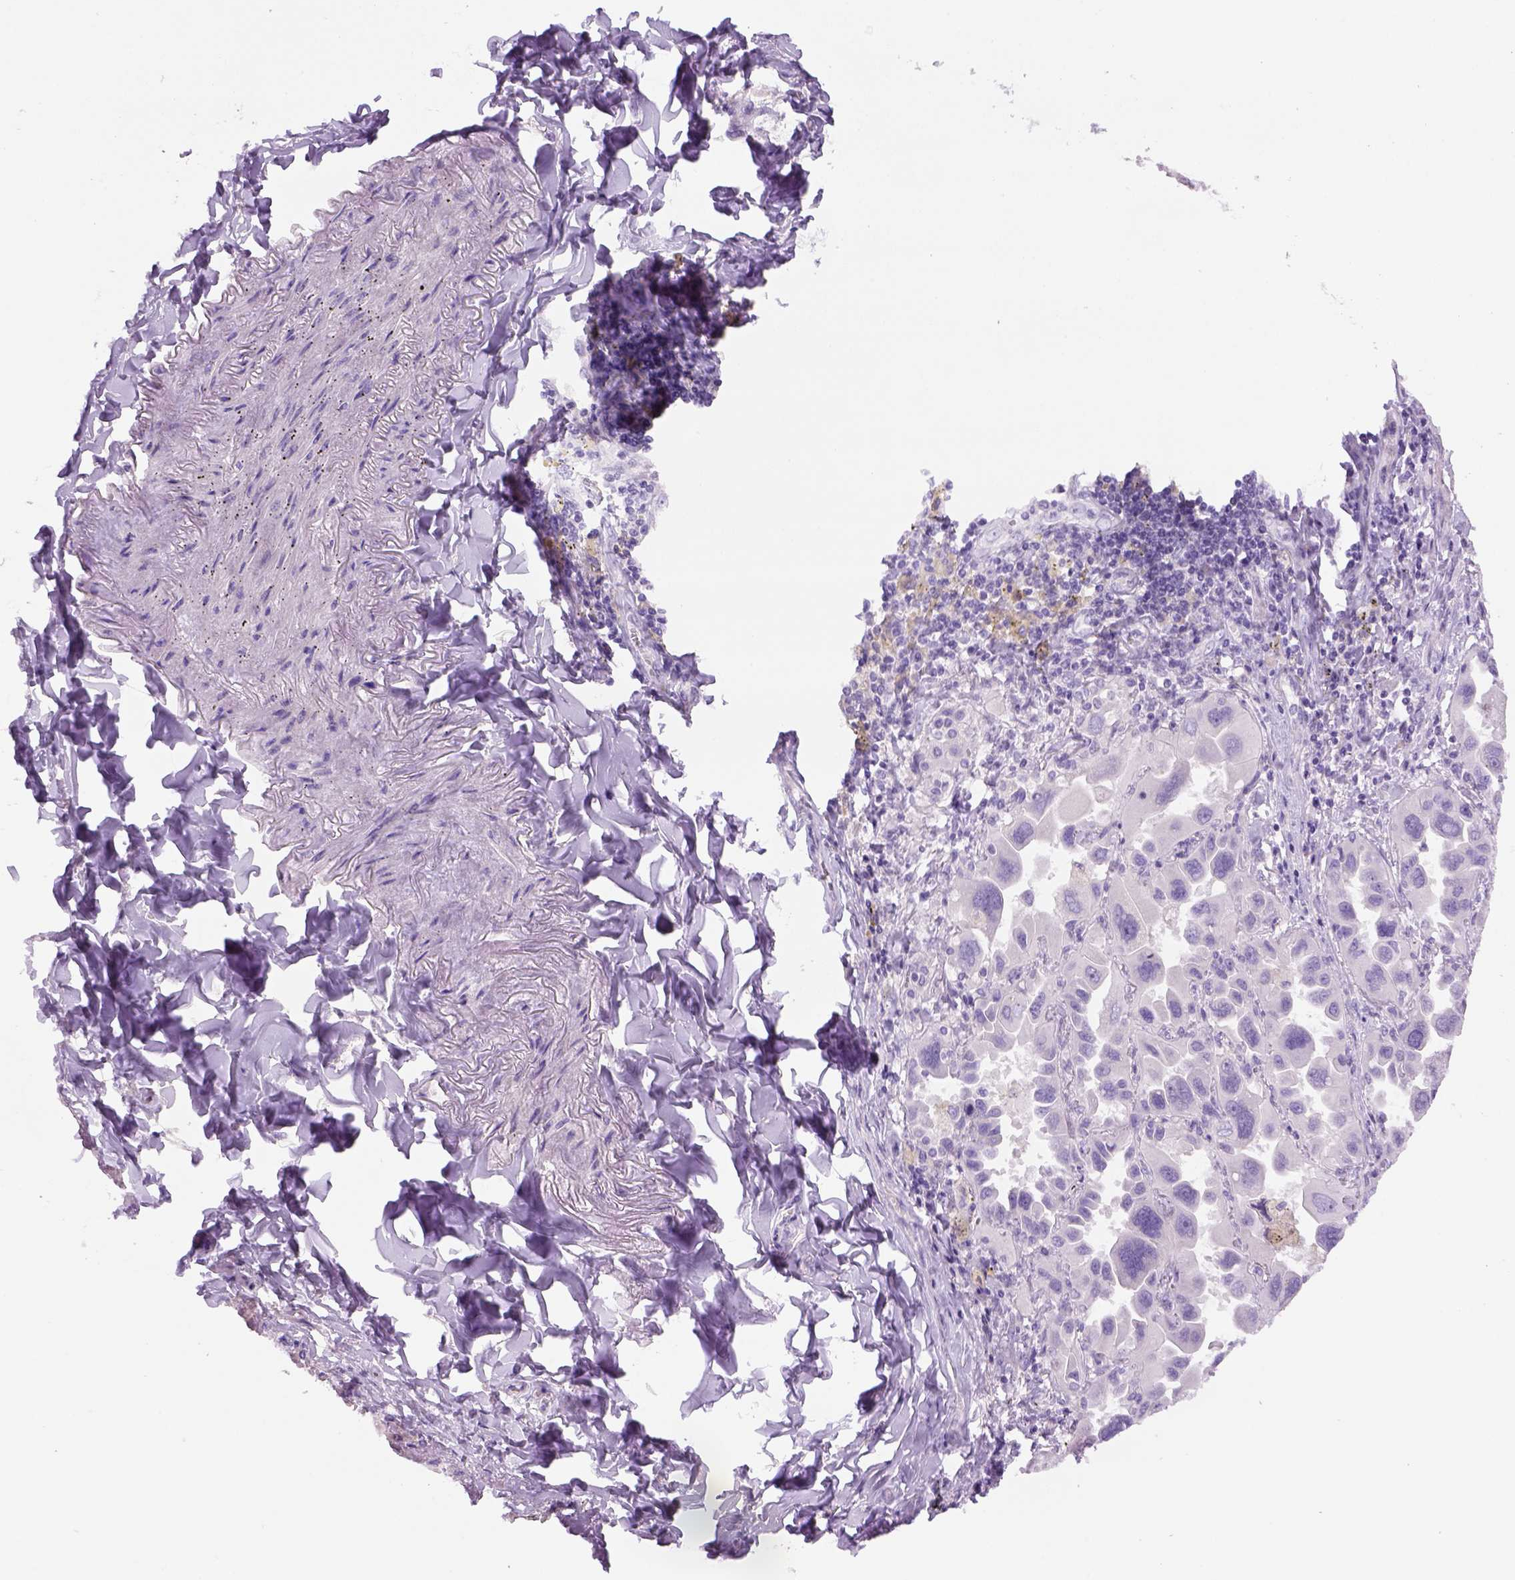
{"staining": {"intensity": "negative", "quantity": "none", "location": "none"}, "tissue": "lung cancer", "cell_type": "Tumor cells", "image_type": "cancer", "snomed": [{"axis": "morphology", "description": "Adenocarcinoma, NOS"}, {"axis": "topography", "description": "Lung"}], "caption": "Tumor cells show no significant protein positivity in adenocarcinoma (lung). (DAB immunohistochemistry (IHC), high magnification).", "gene": "DNAH11", "patient": {"sex": "male", "age": 64}}